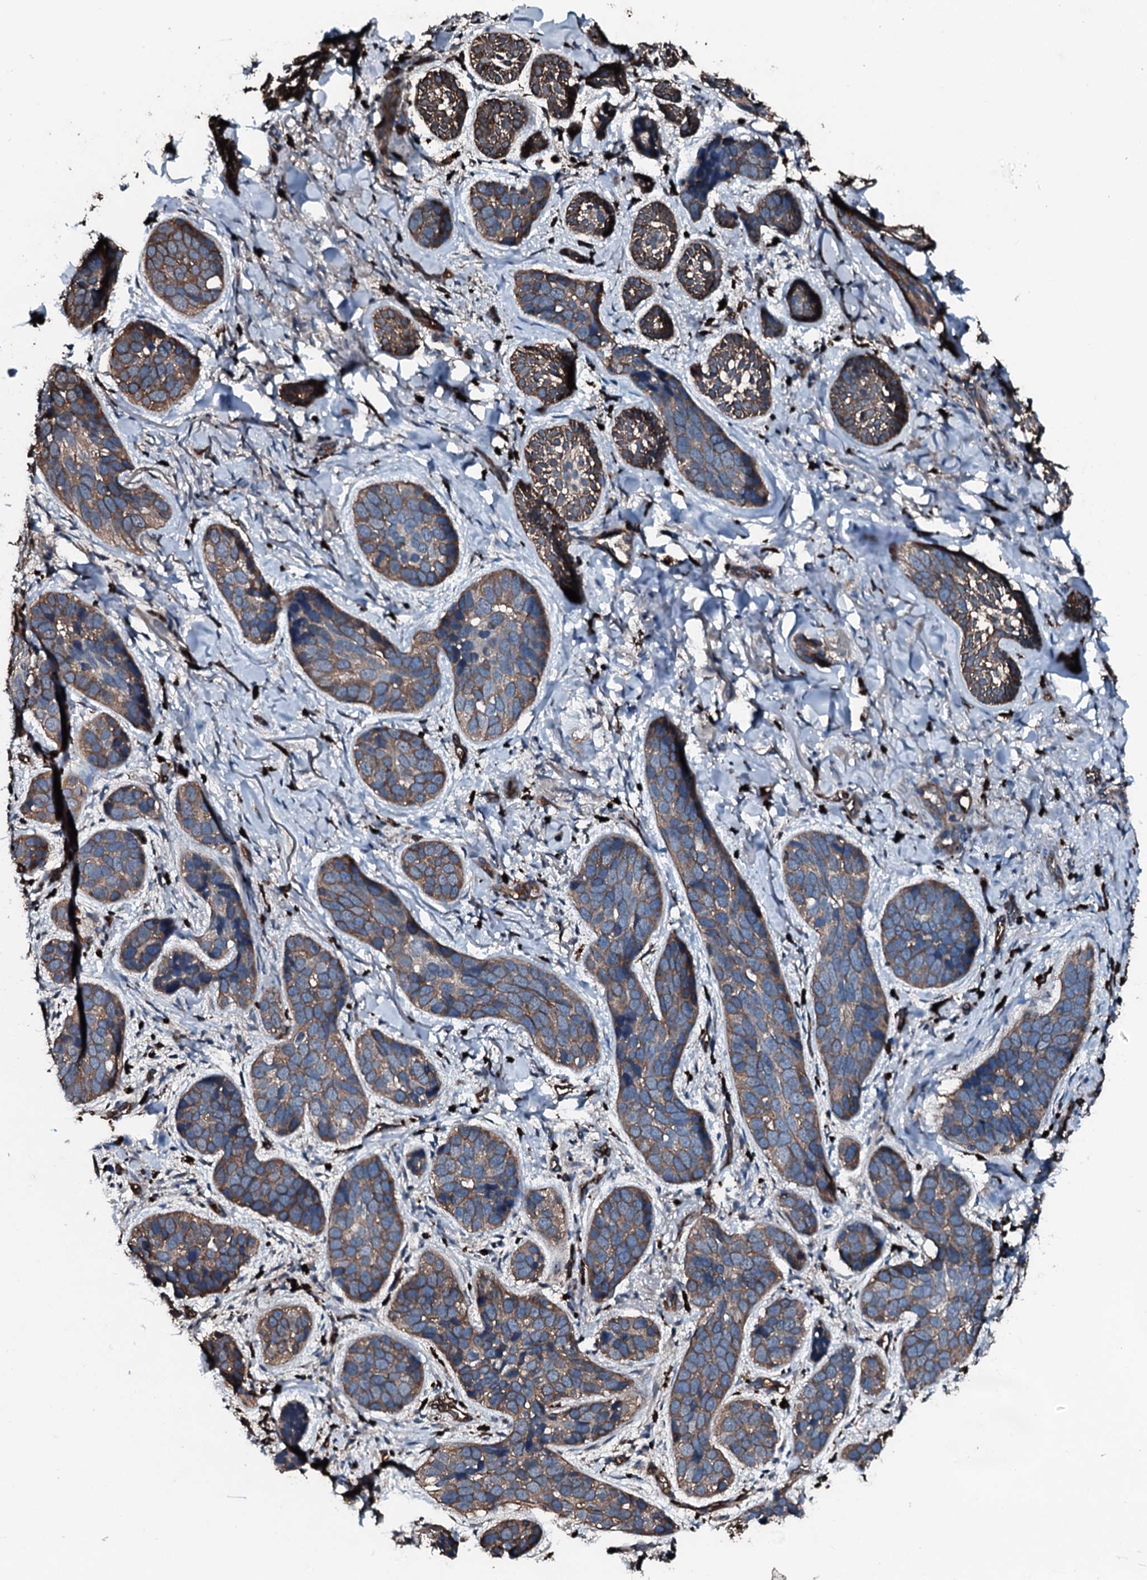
{"staining": {"intensity": "moderate", "quantity": ">75%", "location": "cytoplasmic/membranous"}, "tissue": "skin cancer", "cell_type": "Tumor cells", "image_type": "cancer", "snomed": [{"axis": "morphology", "description": "Basal cell carcinoma"}, {"axis": "topography", "description": "Skin"}], "caption": "Skin basal cell carcinoma was stained to show a protein in brown. There is medium levels of moderate cytoplasmic/membranous staining in approximately >75% of tumor cells.", "gene": "SLC25A38", "patient": {"sex": "male", "age": 71}}